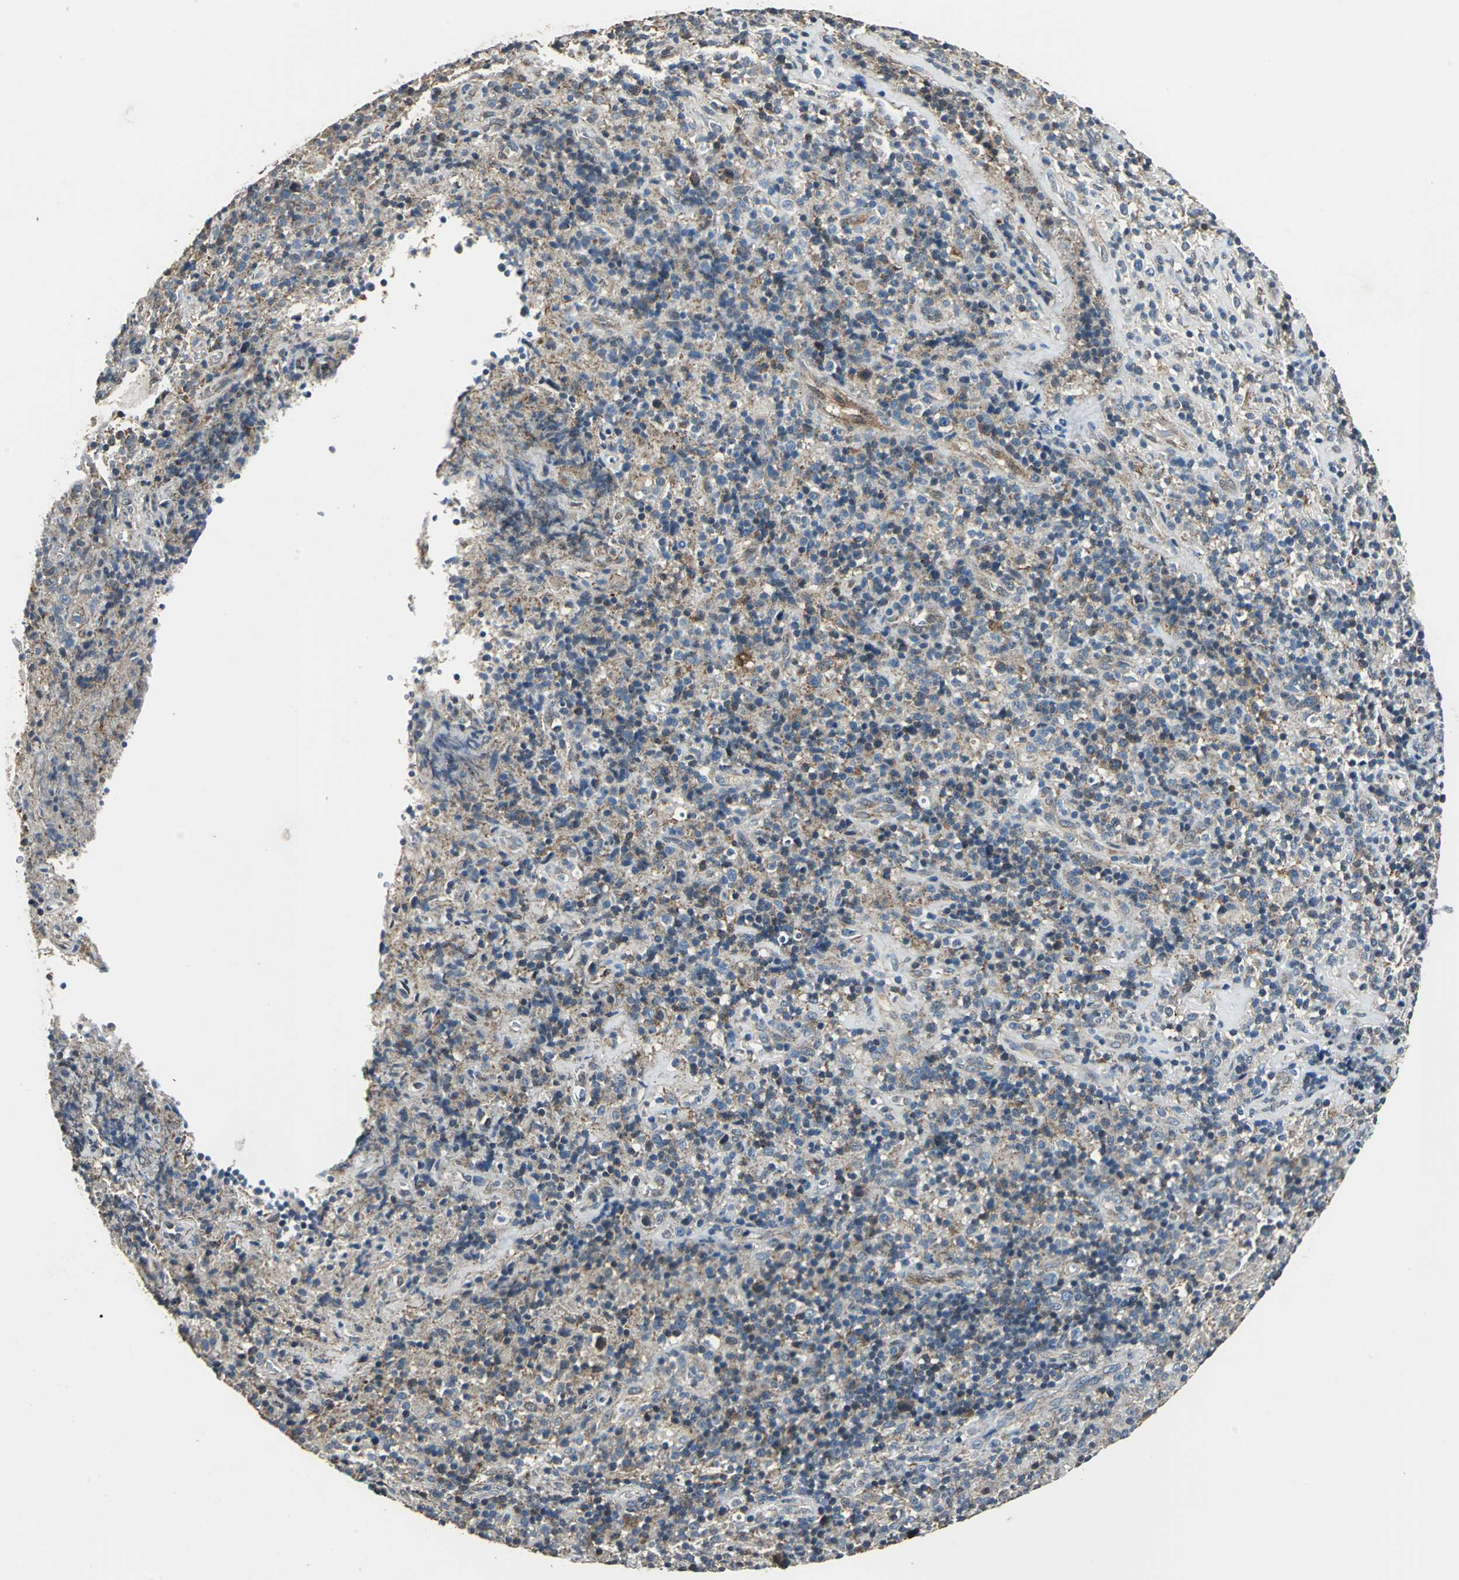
{"staining": {"intensity": "weak", "quantity": ">75%", "location": "cytoplasmic/membranous"}, "tissue": "lymphoma", "cell_type": "Tumor cells", "image_type": "cancer", "snomed": [{"axis": "morphology", "description": "Hodgkin's disease, NOS"}, {"axis": "topography", "description": "Lymph node"}], "caption": "Lymphoma stained with immunohistochemistry demonstrates weak cytoplasmic/membranous positivity in approximately >75% of tumor cells. The staining was performed using DAB (3,3'-diaminobenzidine), with brown indicating positive protein expression. Nuclei are stained blue with hematoxylin.", "gene": "DNAJB4", "patient": {"sex": "male", "age": 65}}